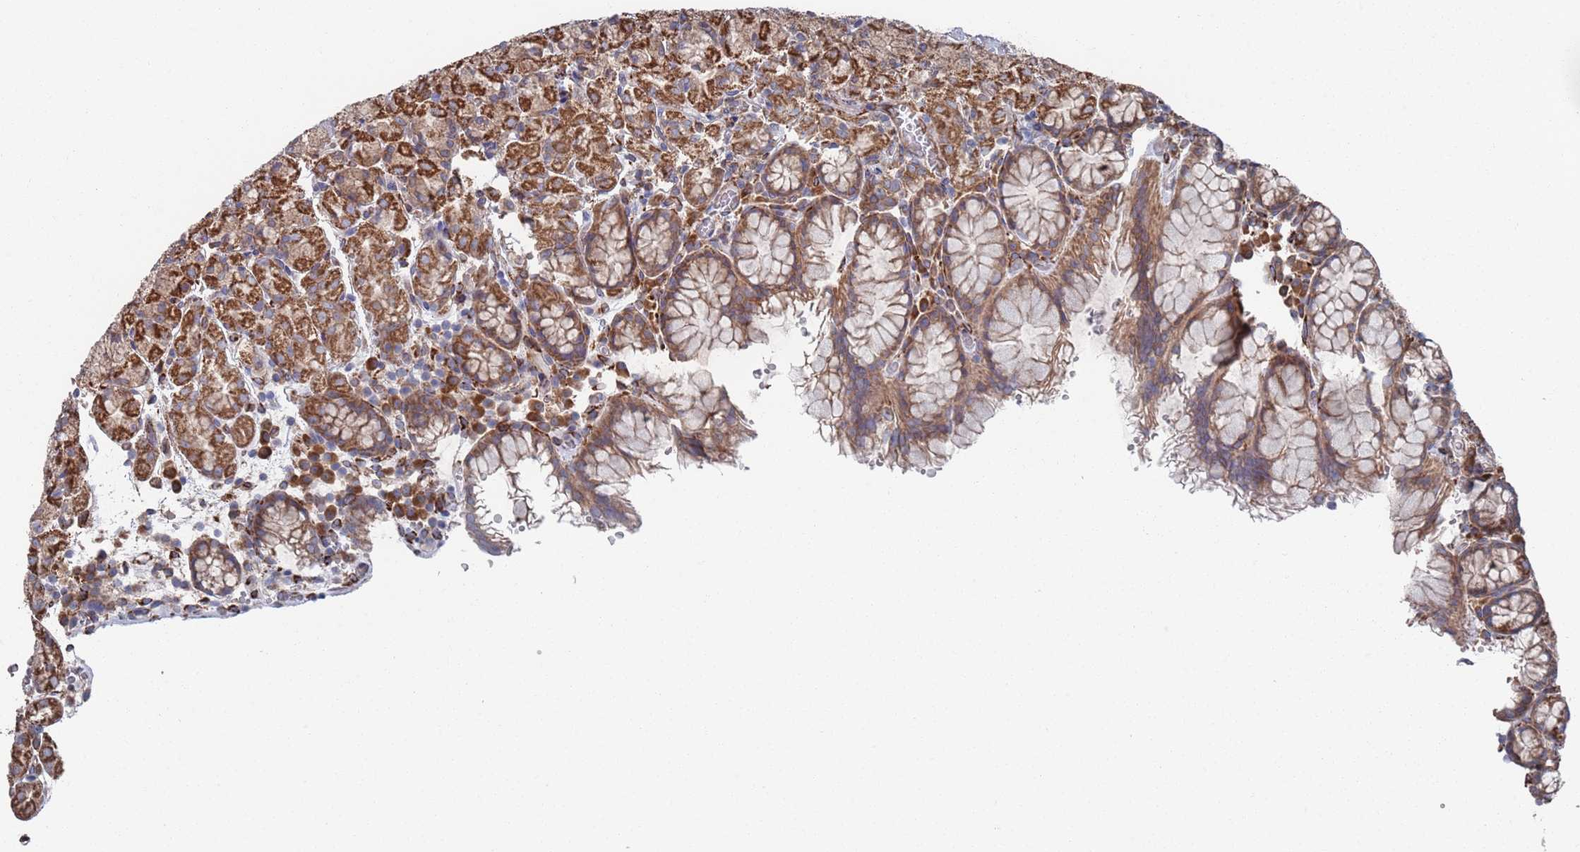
{"staining": {"intensity": "moderate", "quantity": ">75%", "location": "cytoplasmic/membranous"}, "tissue": "stomach", "cell_type": "Glandular cells", "image_type": "normal", "snomed": [{"axis": "morphology", "description": "Normal tissue, NOS"}, {"axis": "topography", "description": "Stomach, upper"}, {"axis": "topography", "description": "Stomach"}], "caption": "An image of stomach stained for a protein shows moderate cytoplasmic/membranous brown staining in glandular cells. The protein of interest is stained brown, and the nuclei are stained in blue (DAB IHC with brightfield microscopy, high magnification).", "gene": "CCDC106", "patient": {"sex": "male", "age": 62}}